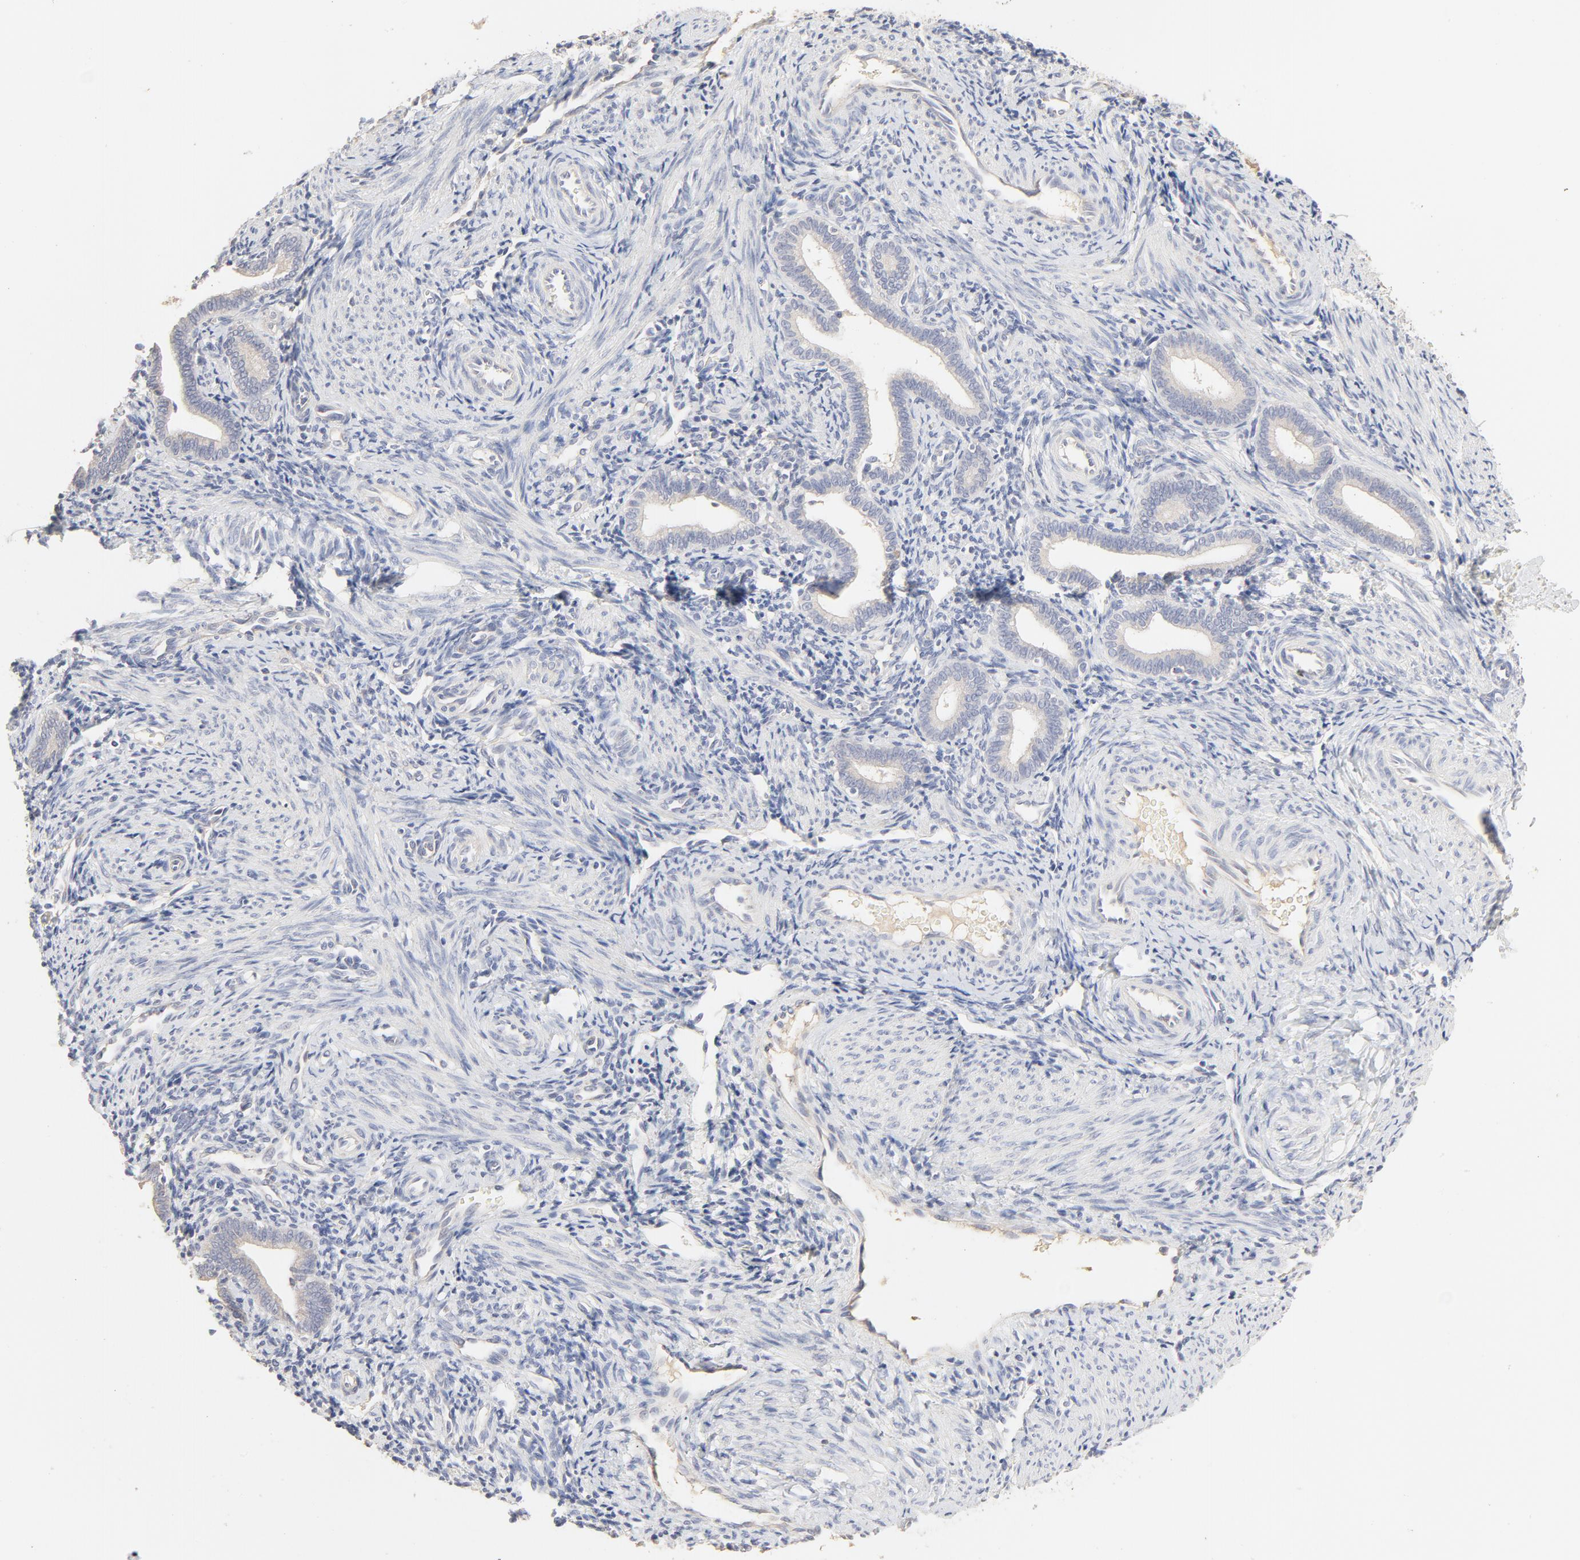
{"staining": {"intensity": "negative", "quantity": "none", "location": "none"}, "tissue": "endometrium", "cell_type": "Cells in endometrial stroma", "image_type": "normal", "snomed": [{"axis": "morphology", "description": "Normal tissue, NOS"}, {"axis": "topography", "description": "Uterus"}, {"axis": "topography", "description": "Endometrium"}], "caption": "This is a photomicrograph of immunohistochemistry staining of normal endometrium, which shows no expression in cells in endometrial stroma.", "gene": "FCGBP", "patient": {"sex": "female", "age": 33}}